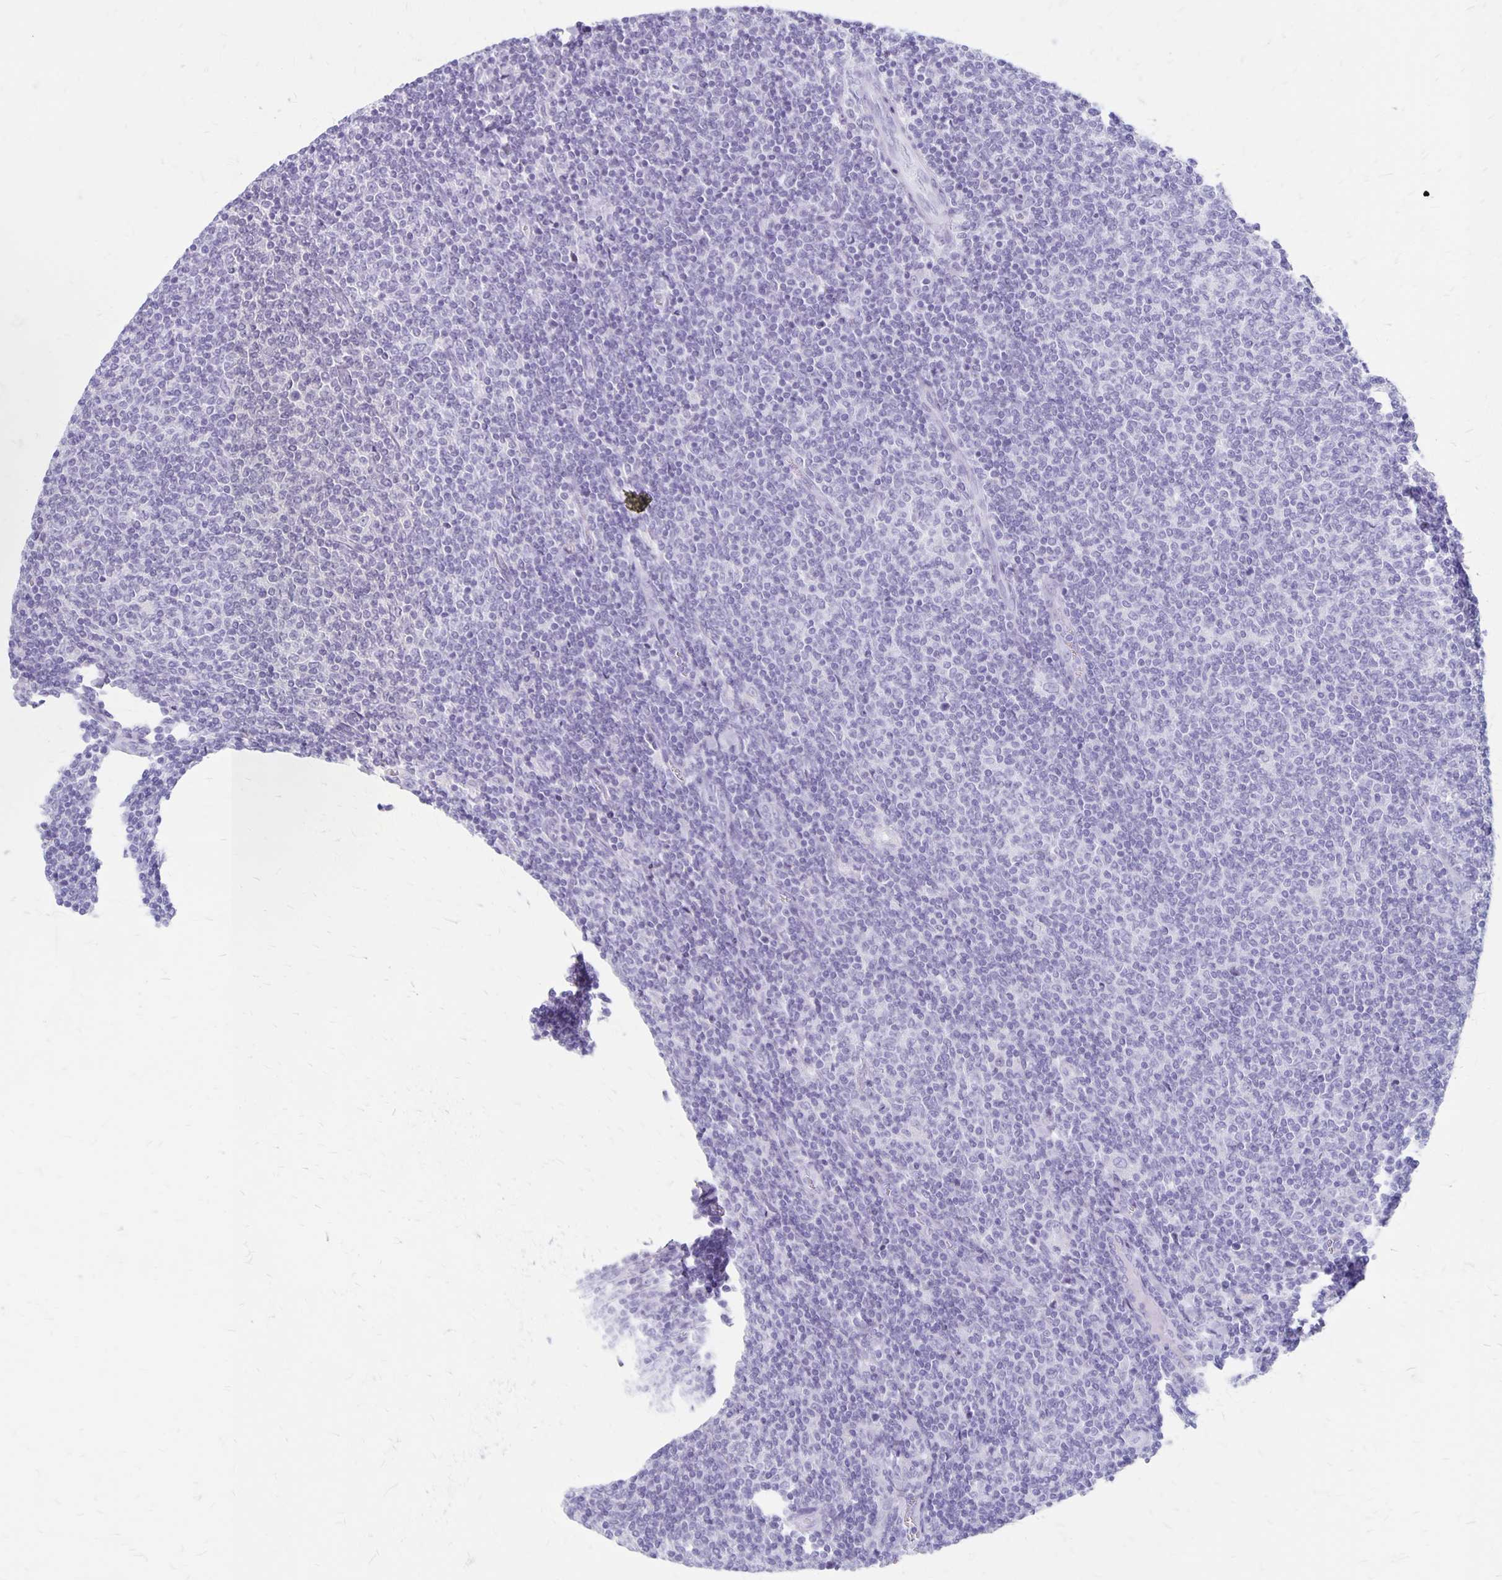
{"staining": {"intensity": "negative", "quantity": "none", "location": "none"}, "tissue": "lymphoma", "cell_type": "Tumor cells", "image_type": "cancer", "snomed": [{"axis": "morphology", "description": "Malignant lymphoma, non-Hodgkin's type, Low grade"}, {"axis": "topography", "description": "Lymph node"}], "caption": "The image displays no staining of tumor cells in malignant lymphoma, non-Hodgkin's type (low-grade). The staining was performed using DAB to visualize the protein expression in brown, while the nuclei were stained in blue with hematoxylin (Magnification: 20x).", "gene": "MAGEC2", "patient": {"sex": "male", "age": 52}}